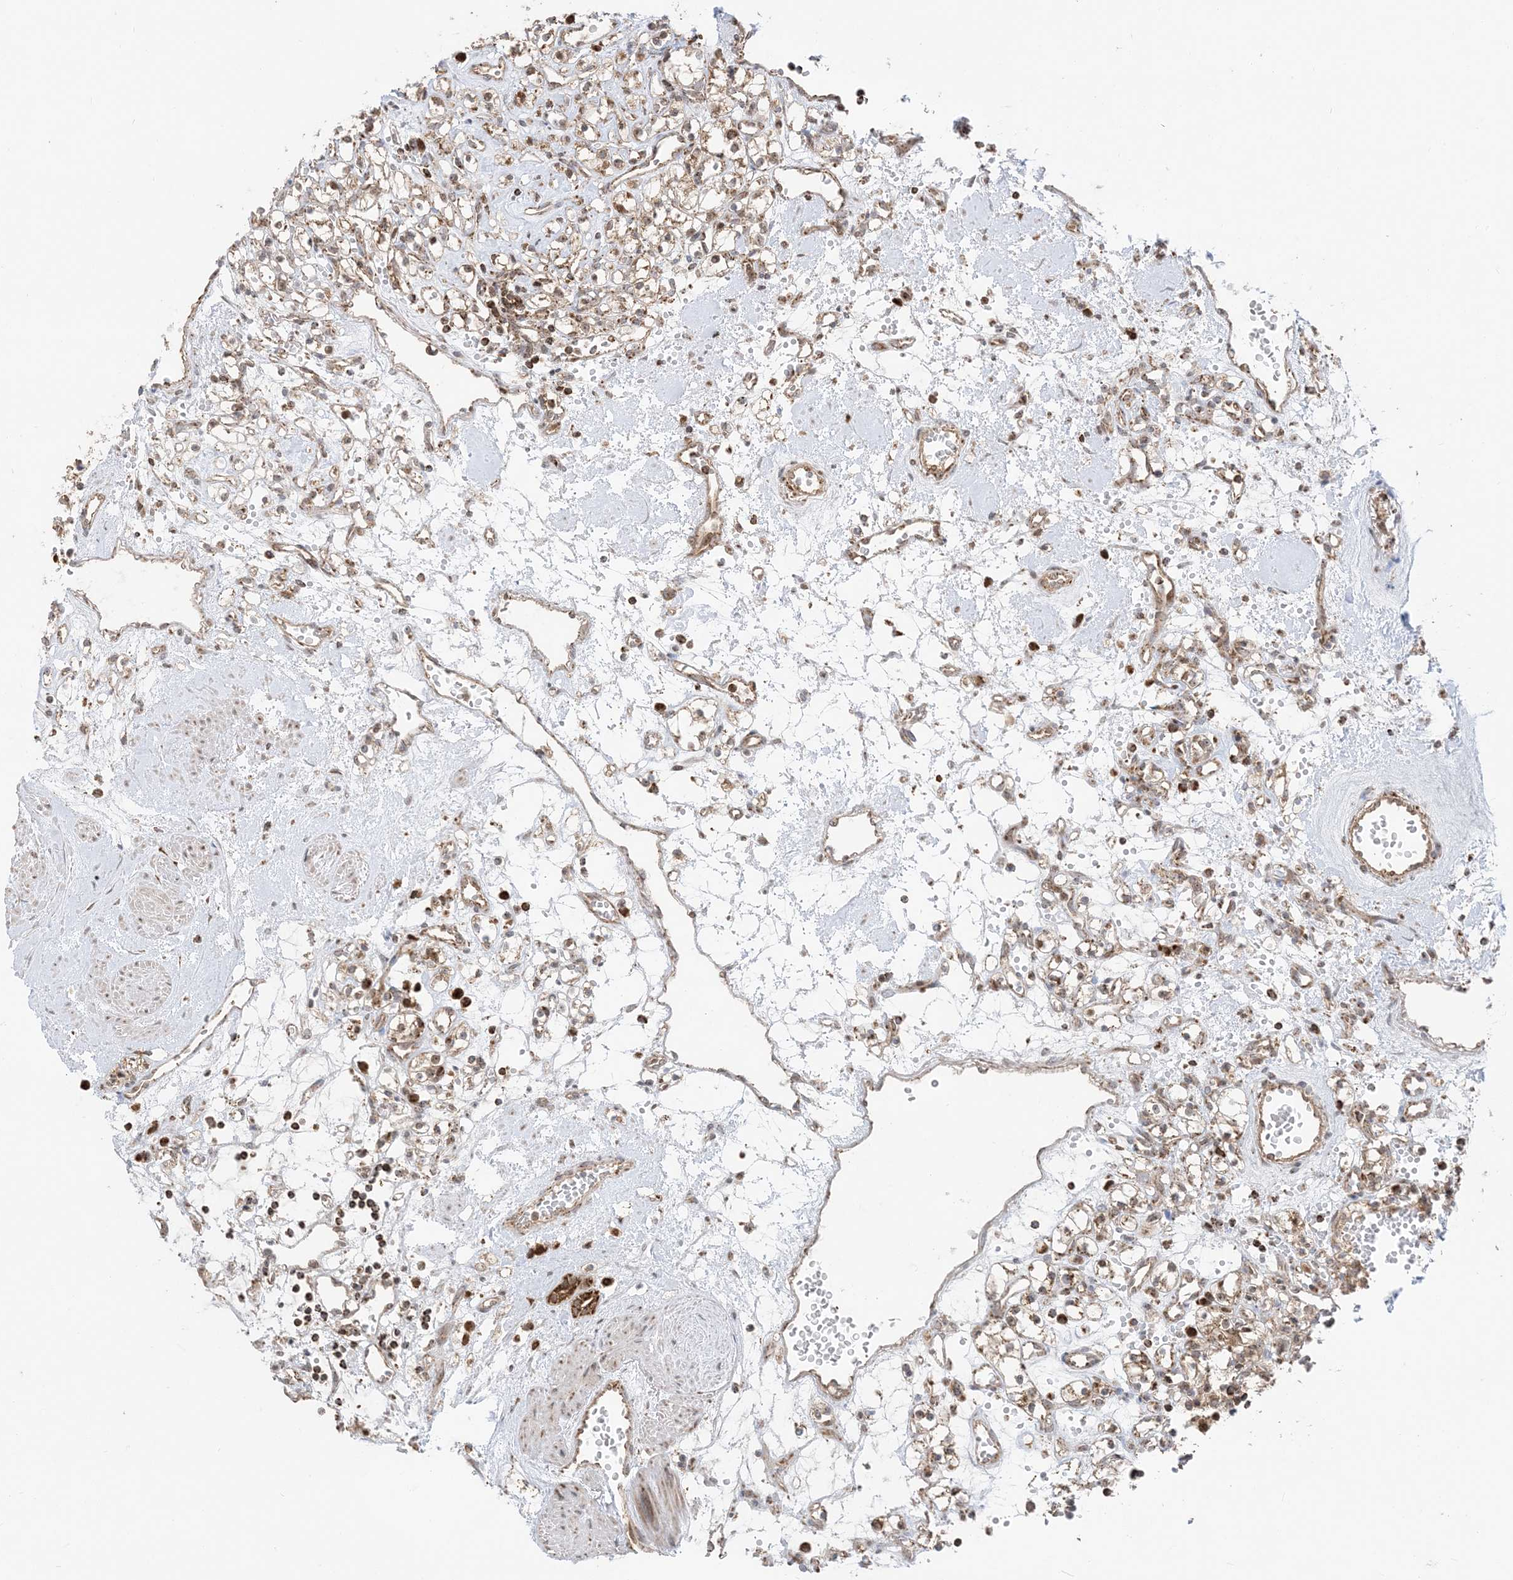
{"staining": {"intensity": "moderate", "quantity": ">75%", "location": "cytoplasmic/membranous,nuclear"}, "tissue": "renal cancer", "cell_type": "Tumor cells", "image_type": "cancer", "snomed": [{"axis": "morphology", "description": "Adenocarcinoma, NOS"}, {"axis": "topography", "description": "Kidney"}], "caption": "Protein staining shows moderate cytoplasmic/membranous and nuclear expression in approximately >75% of tumor cells in adenocarcinoma (renal). (Brightfield microscopy of DAB IHC at high magnification).", "gene": "MAPKBP1", "patient": {"sex": "female", "age": 59}}